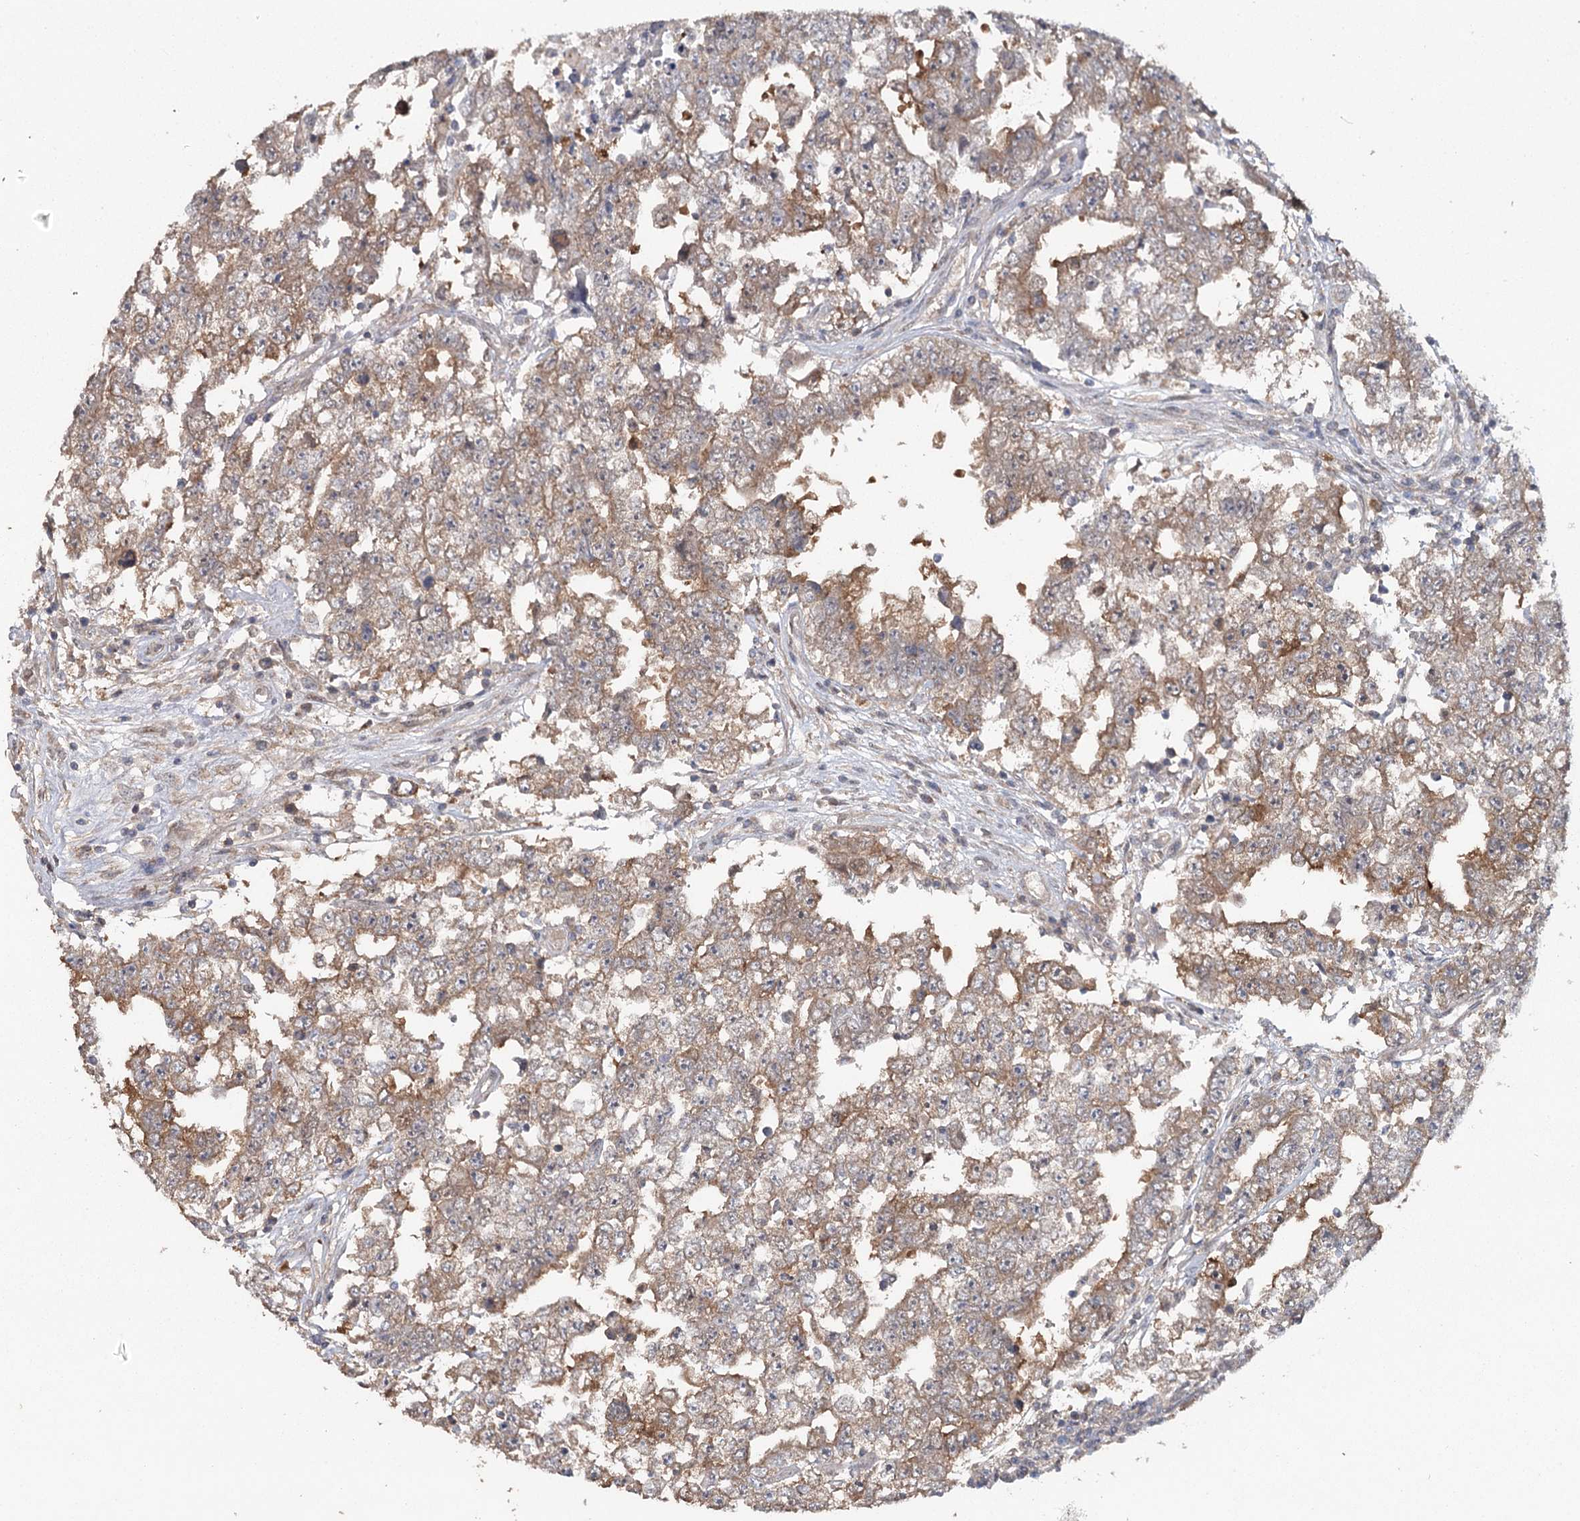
{"staining": {"intensity": "weak", "quantity": ">75%", "location": "cytoplasmic/membranous"}, "tissue": "testis cancer", "cell_type": "Tumor cells", "image_type": "cancer", "snomed": [{"axis": "morphology", "description": "Carcinoma, Embryonal, NOS"}, {"axis": "topography", "description": "Testis"}], "caption": "Weak cytoplasmic/membranous protein positivity is present in about >75% of tumor cells in embryonal carcinoma (testis). Nuclei are stained in blue.", "gene": "MAP3K13", "patient": {"sex": "male", "age": 25}}